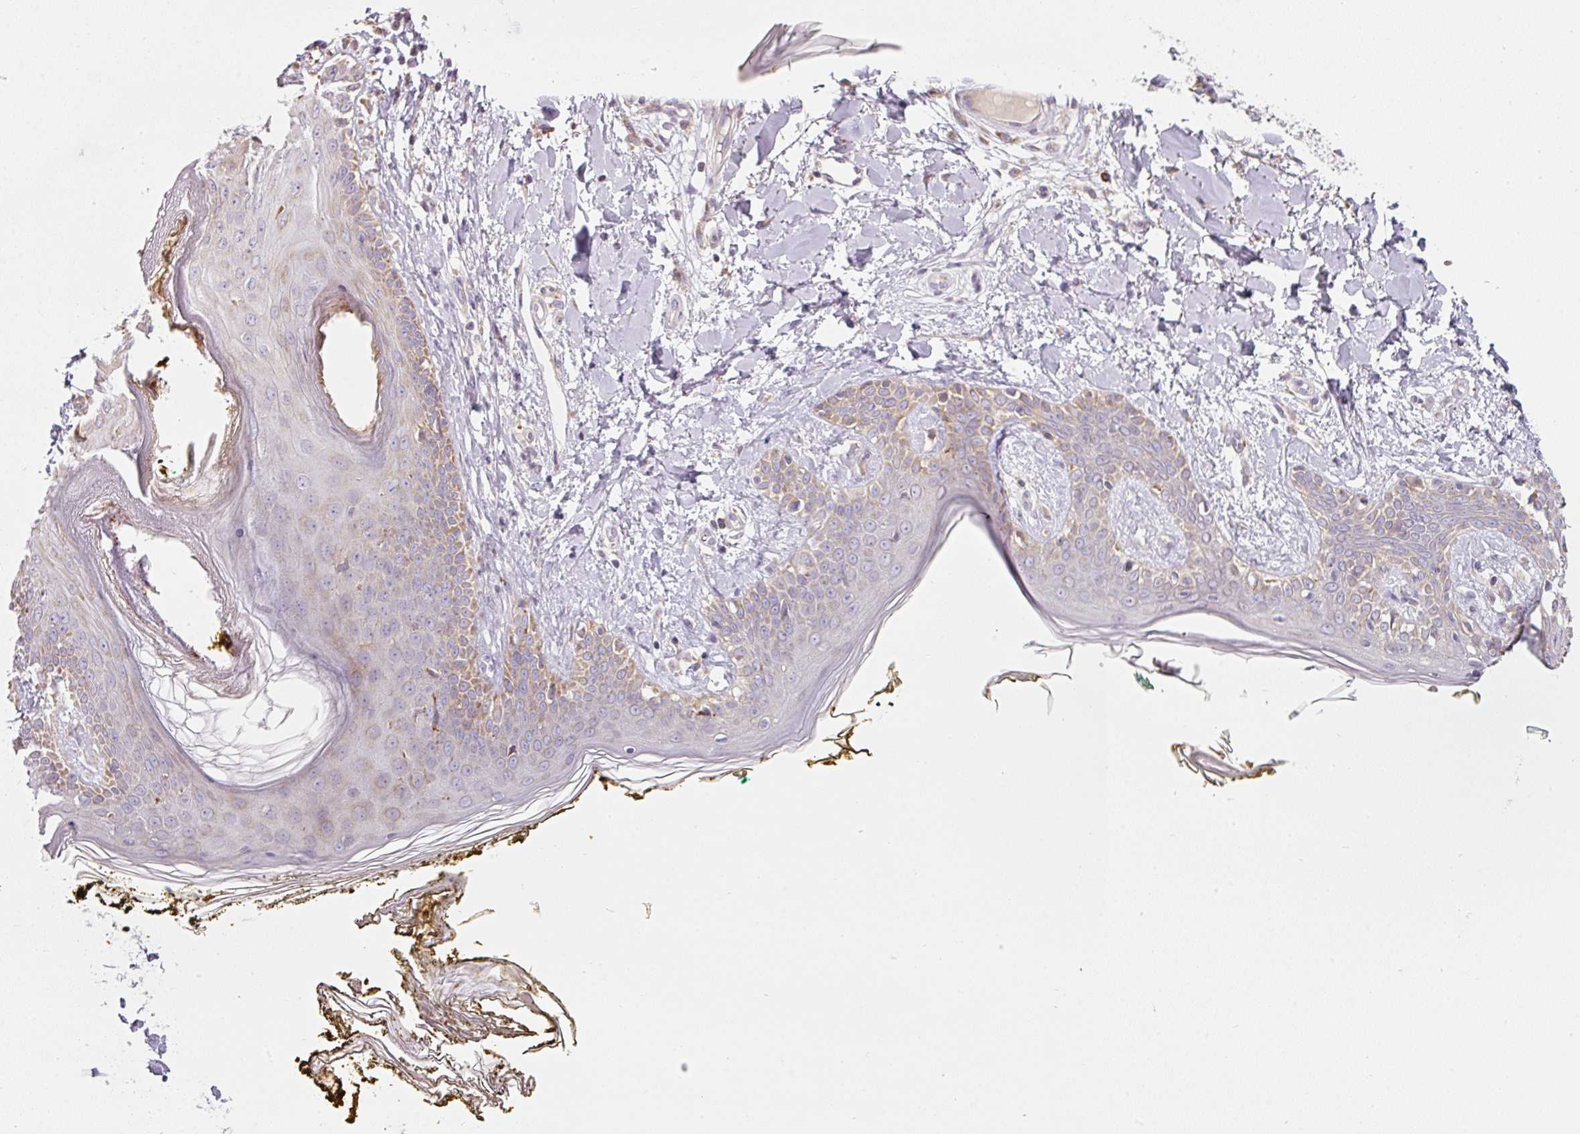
{"staining": {"intensity": "weak", "quantity": "25%-75%", "location": "cytoplasmic/membranous"}, "tissue": "skin", "cell_type": "Fibroblasts", "image_type": "normal", "snomed": [{"axis": "morphology", "description": "Normal tissue, NOS"}, {"axis": "topography", "description": "Skin"}], "caption": "This photomicrograph displays normal skin stained with IHC to label a protein in brown. The cytoplasmic/membranous of fibroblasts show weak positivity for the protein. Nuclei are counter-stained blue.", "gene": "MORN4", "patient": {"sex": "female", "age": 34}}